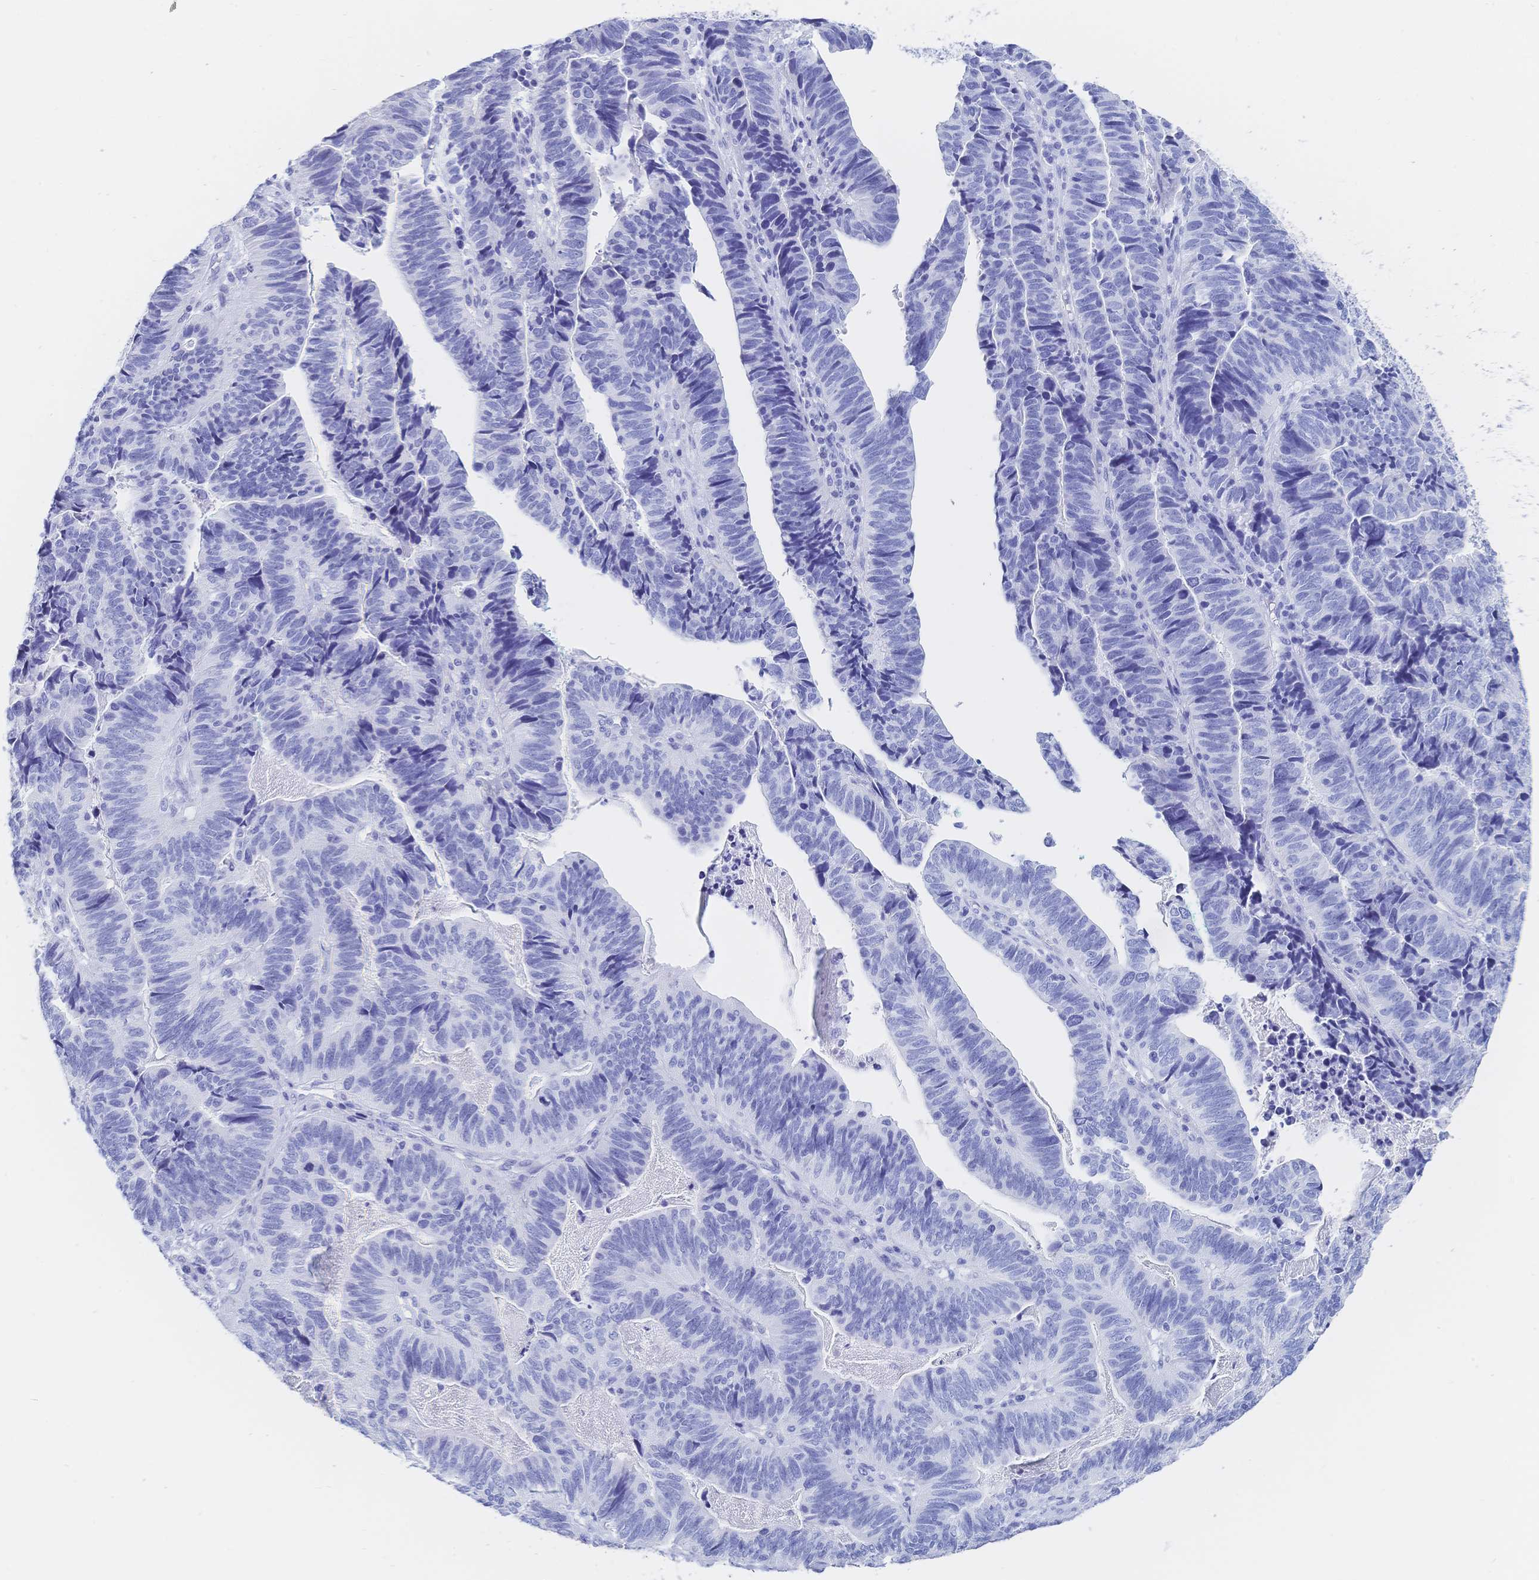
{"staining": {"intensity": "negative", "quantity": "none", "location": "none"}, "tissue": "stomach cancer", "cell_type": "Tumor cells", "image_type": "cancer", "snomed": [{"axis": "morphology", "description": "Adenocarcinoma, NOS"}, {"axis": "topography", "description": "Stomach, upper"}], "caption": "High power microscopy photomicrograph of an immunohistochemistry image of stomach cancer (adenocarcinoma), revealing no significant expression in tumor cells.", "gene": "MEP1B", "patient": {"sex": "female", "age": 67}}